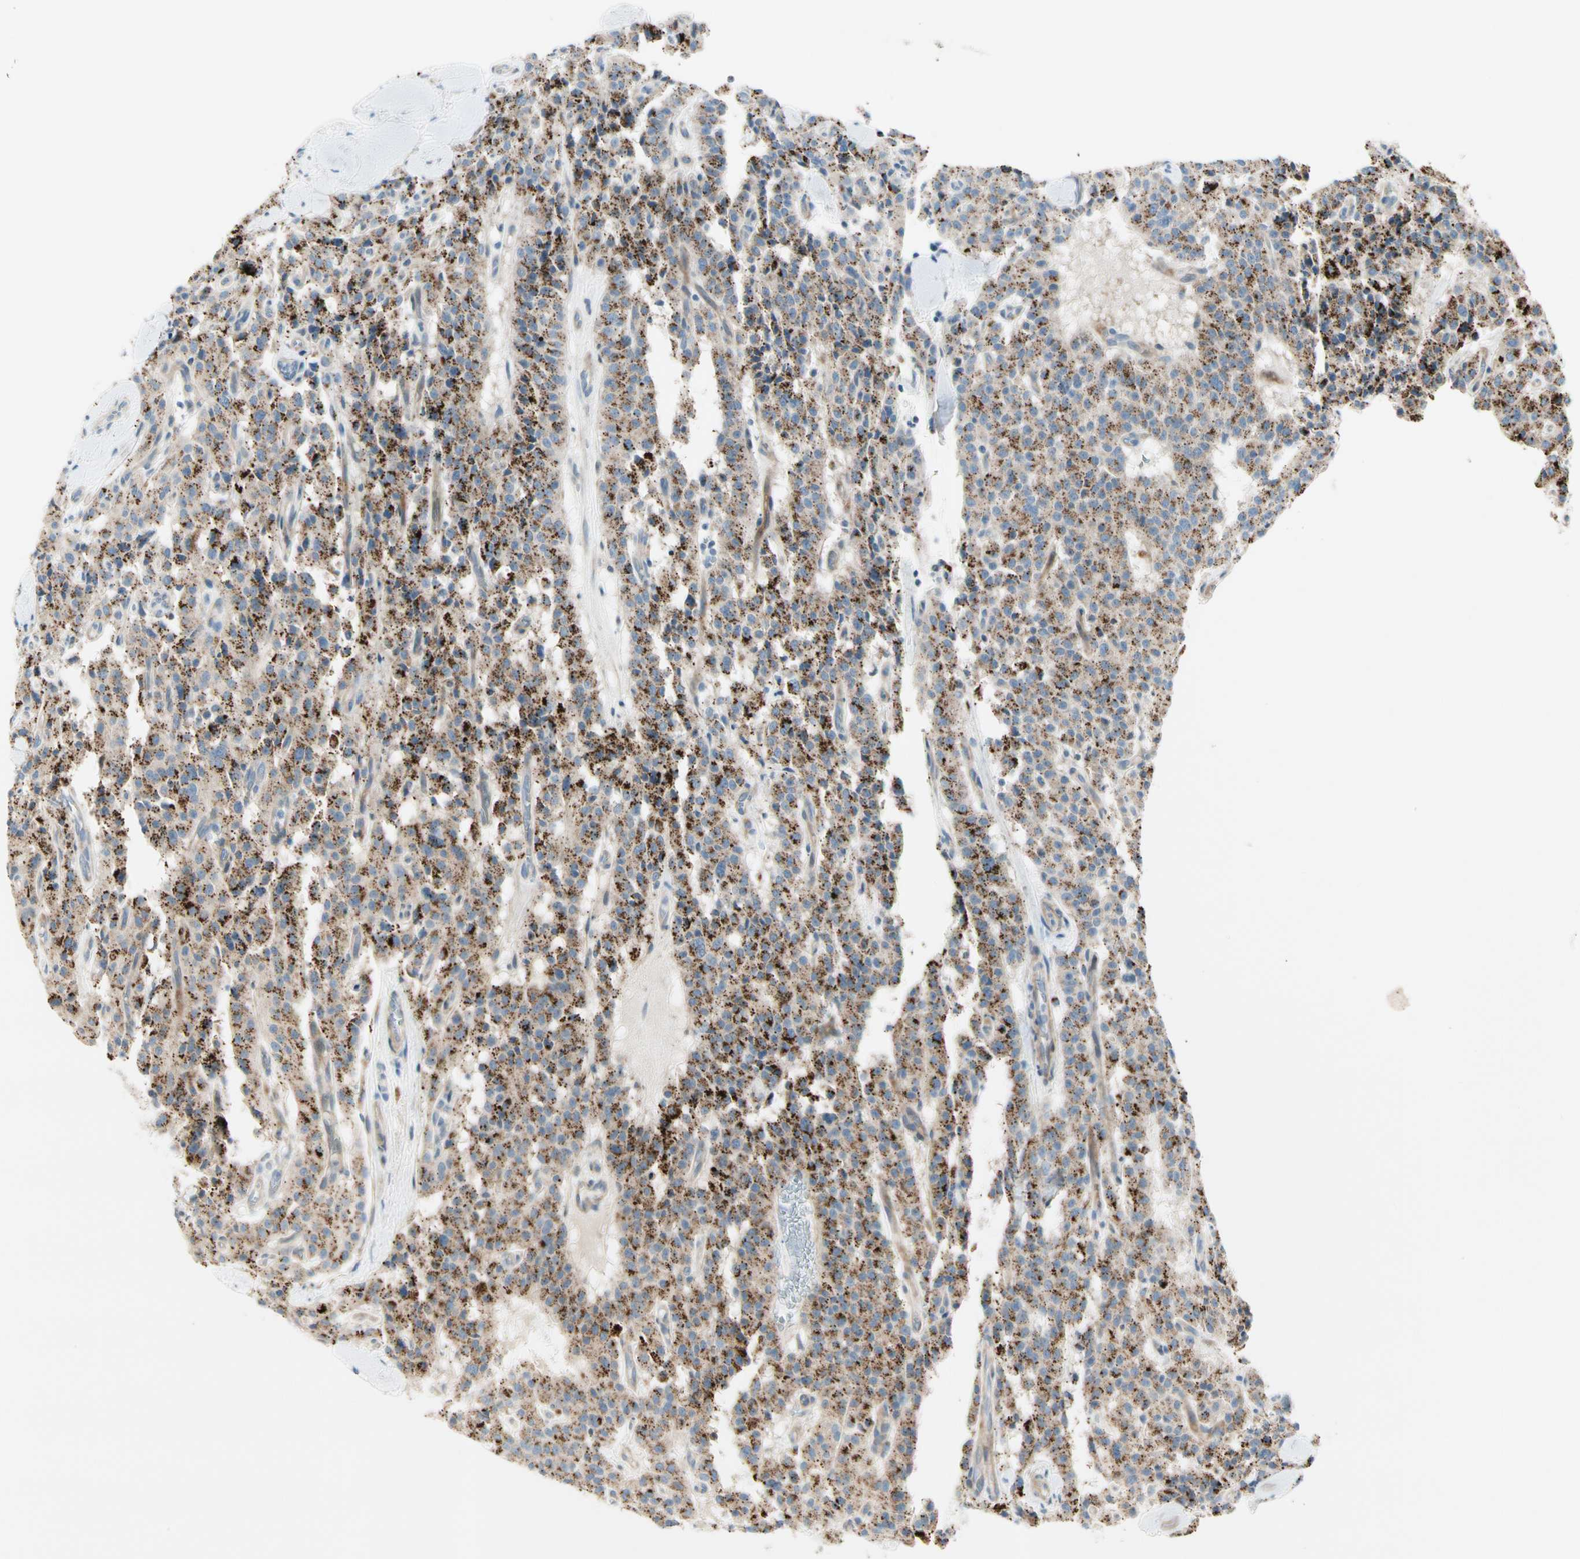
{"staining": {"intensity": "strong", "quantity": ">75%", "location": "cytoplasmic/membranous"}, "tissue": "carcinoid", "cell_type": "Tumor cells", "image_type": "cancer", "snomed": [{"axis": "morphology", "description": "Carcinoid, malignant, NOS"}, {"axis": "topography", "description": "Lung"}], "caption": "Carcinoid stained with DAB (3,3'-diaminobenzidine) IHC shows high levels of strong cytoplasmic/membranous expression in approximately >75% of tumor cells.", "gene": "ADGRA3", "patient": {"sex": "male", "age": 30}}